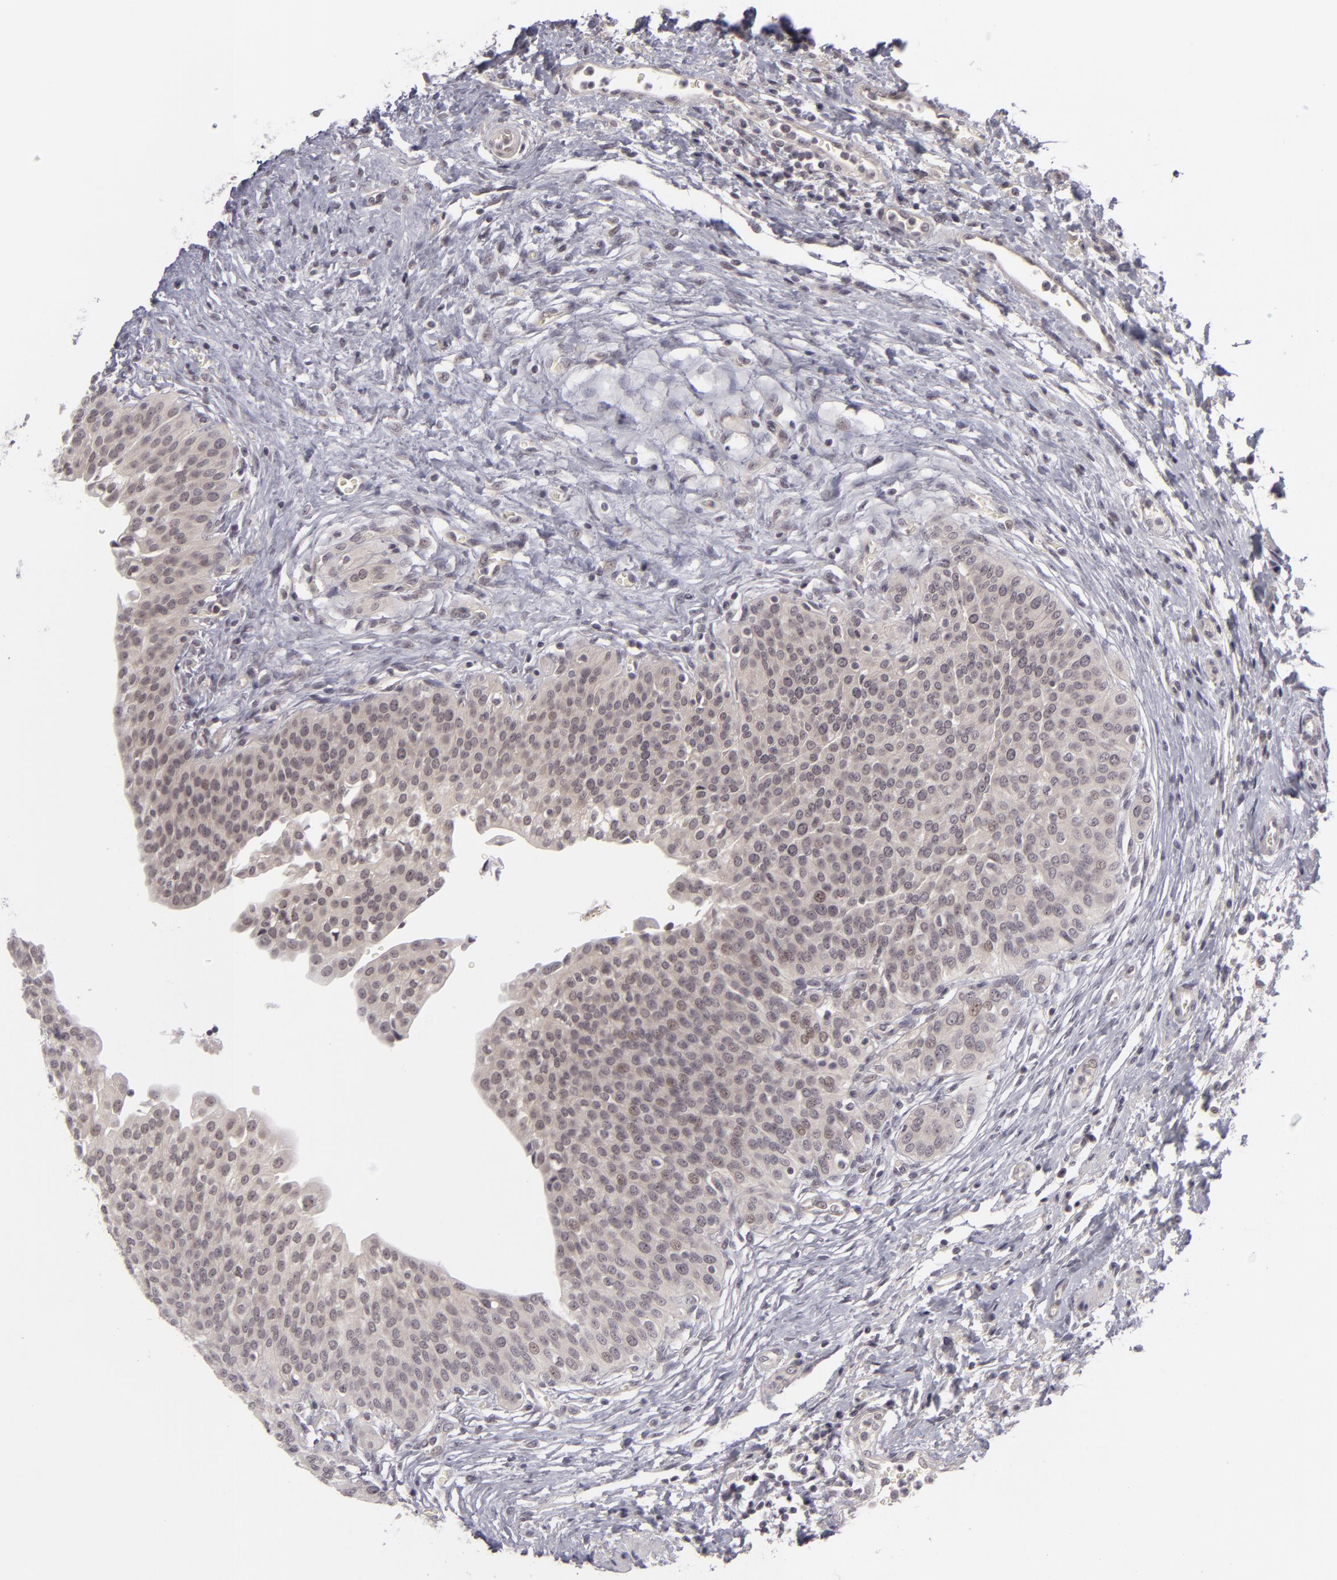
{"staining": {"intensity": "weak", "quantity": ">75%", "location": "cytoplasmic/membranous"}, "tissue": "urinary bladder", "cell_type": "Urothelial cells", "image_type": "normal", "snomed": [{"axis": "morphology", "description": "Normal tissue, NOS"}, {"axis": "topography", "description": "Smooth muscle"}, {"axis": "topography", "description": "Urinary bladder"}], "caption": "Immunohistochemistry image of normal urinary bladder: human urinary bladder stained using IHC exhibits low levels of weak protein expression localized specifically in the cytoplasmic/membranous of urothelial cells, appearing as a cytoplasmic/membranous brown color.", "gene": "DLG3", "patient": {"sex": "male", "age": 35}}